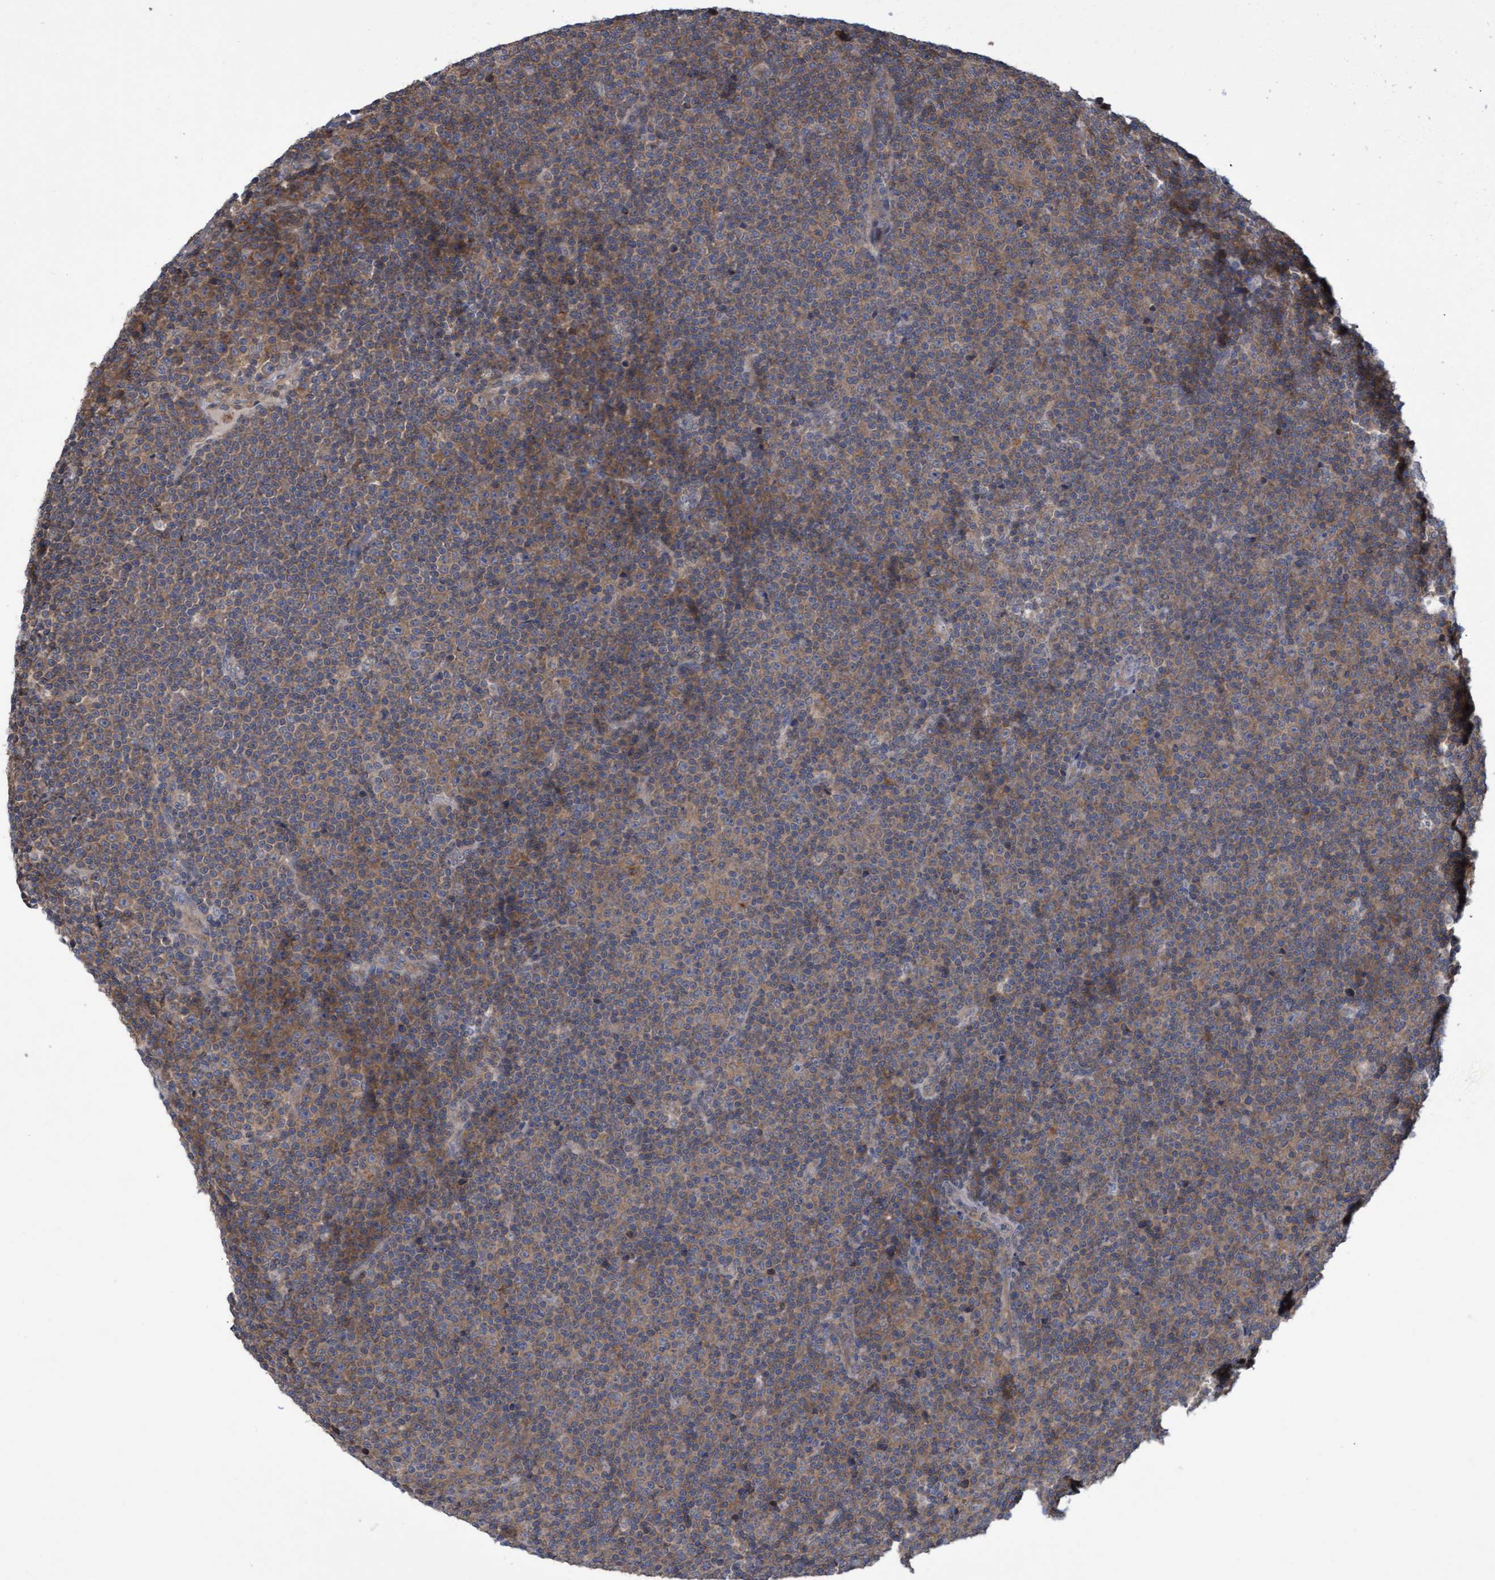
{"staining": {"intensity": "weak", "quantity": ">75%", "location": "cytoplasmic/membranous"}, "tissue": "lymphoma", "cell_type": "Tumor cells", "image_type": "cancer", "snomed": [{"axis": "morphology", "description": "Malignant lymphoma, non-Hodgkin's type, Low grade"}, {"axis": "topography", "description": "Lymph node"}], "caption": "Weak cytoplasmic/membranous staining for a protein is identified in about >75% of tumor cells of malignant lymphoma, non-Hodgkin's type (low-grade) using immunohistochemistry (IHC).", "gene": "NAA15", "patient": {"sex": "female", "age": 67}}